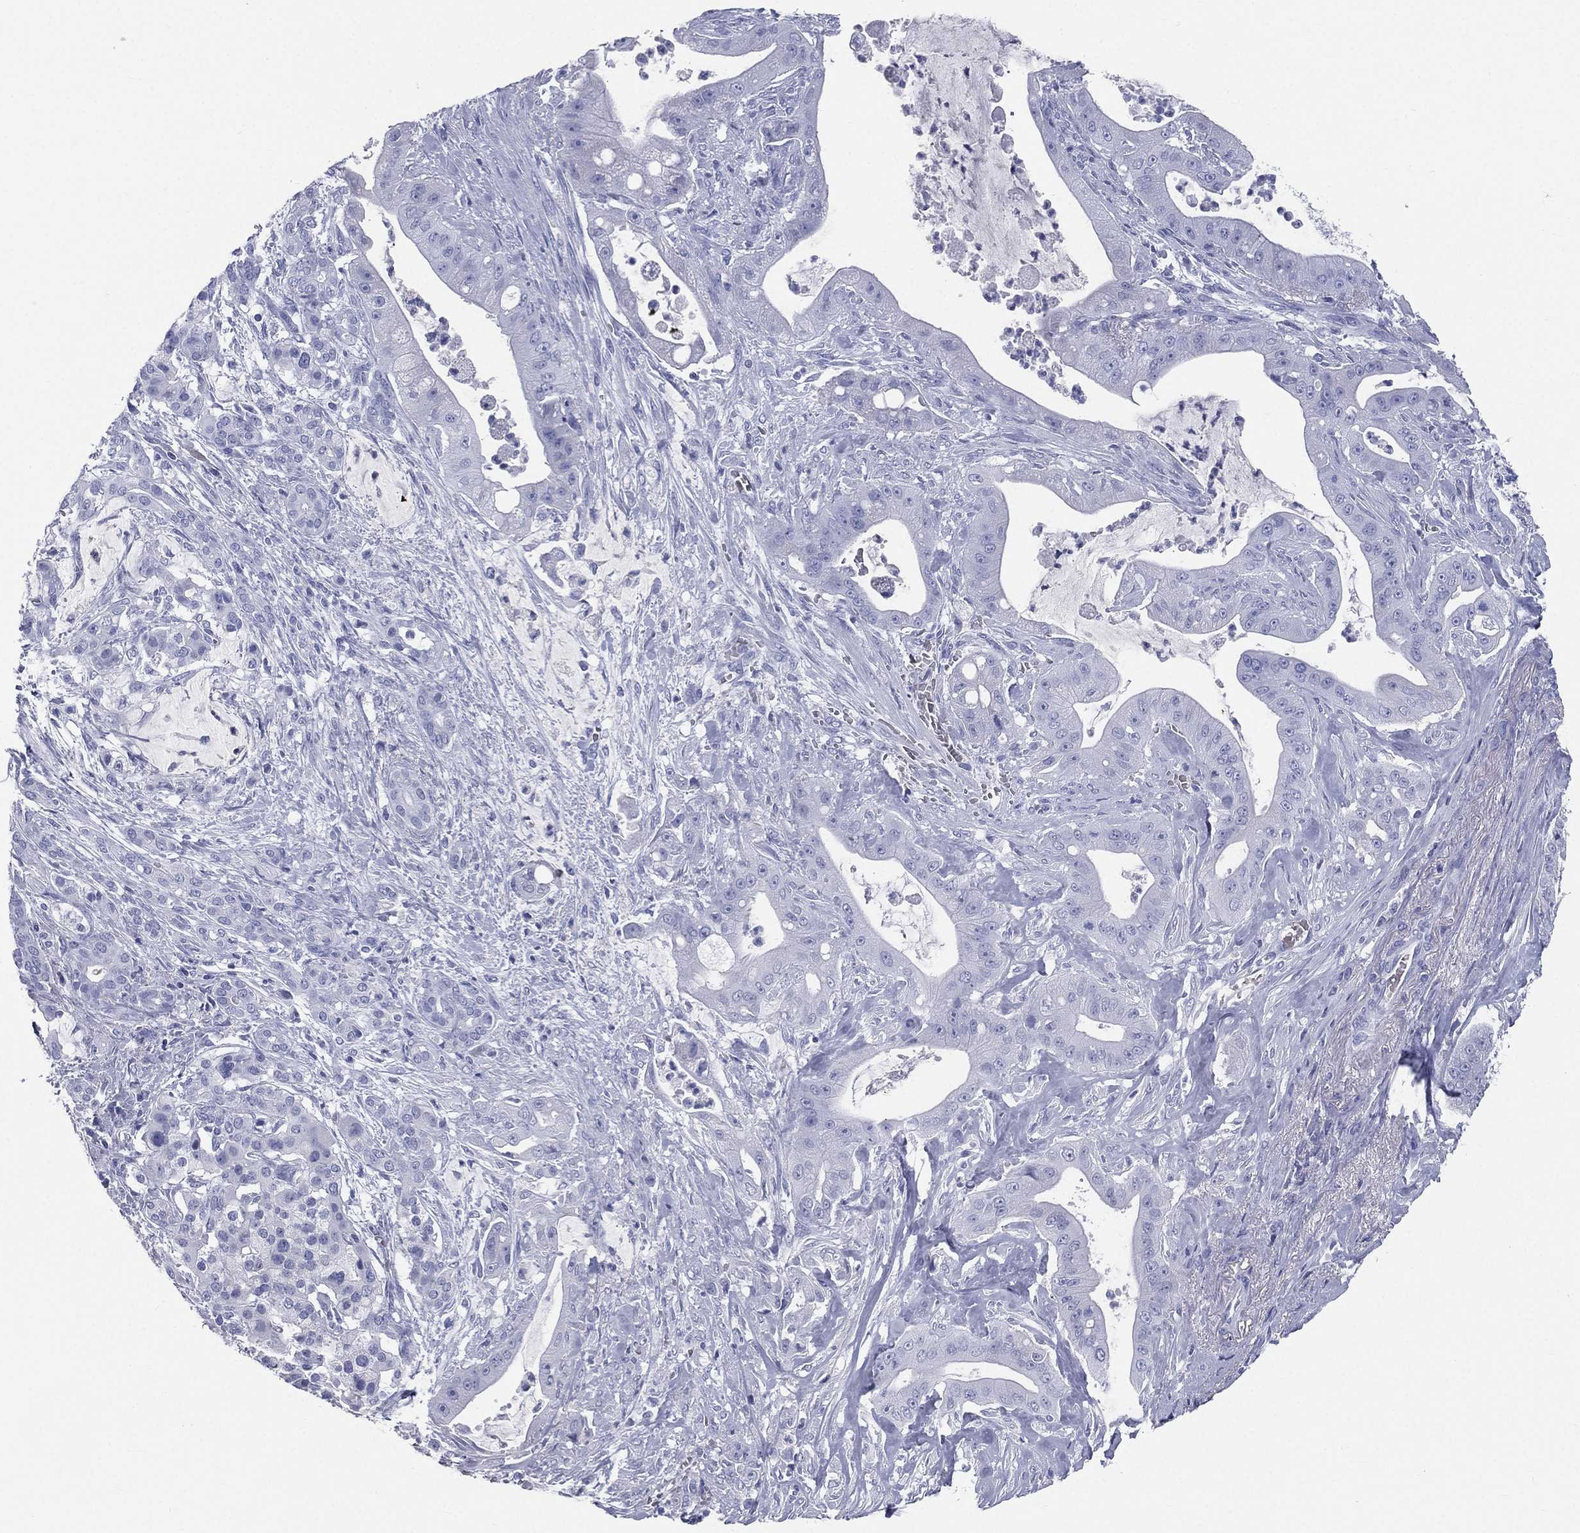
{"staining": {"intensity": "negative", "quantity": "none", "location": "none"}, "tissue": "pancreatic cancer", "cell_type": "Tumor cells", "image_type": "cancer", "snomed": [{"axis": "morphology", "description": "Normal tissue, NOS"}, {"axis": "morphology", "description": "Inflammation, NOS"}, {"axis": "morphology", "description": "Adenocarcinoma, NOS"}, {"axis": "topography", "description": "Pancreas"}], "caption": "The micrograph exhibits no staining of tumor cells in pancreatic cancer (adenocarcinoma).", "gene": "HP", "patient": {"sex": "male", "age": 57}}